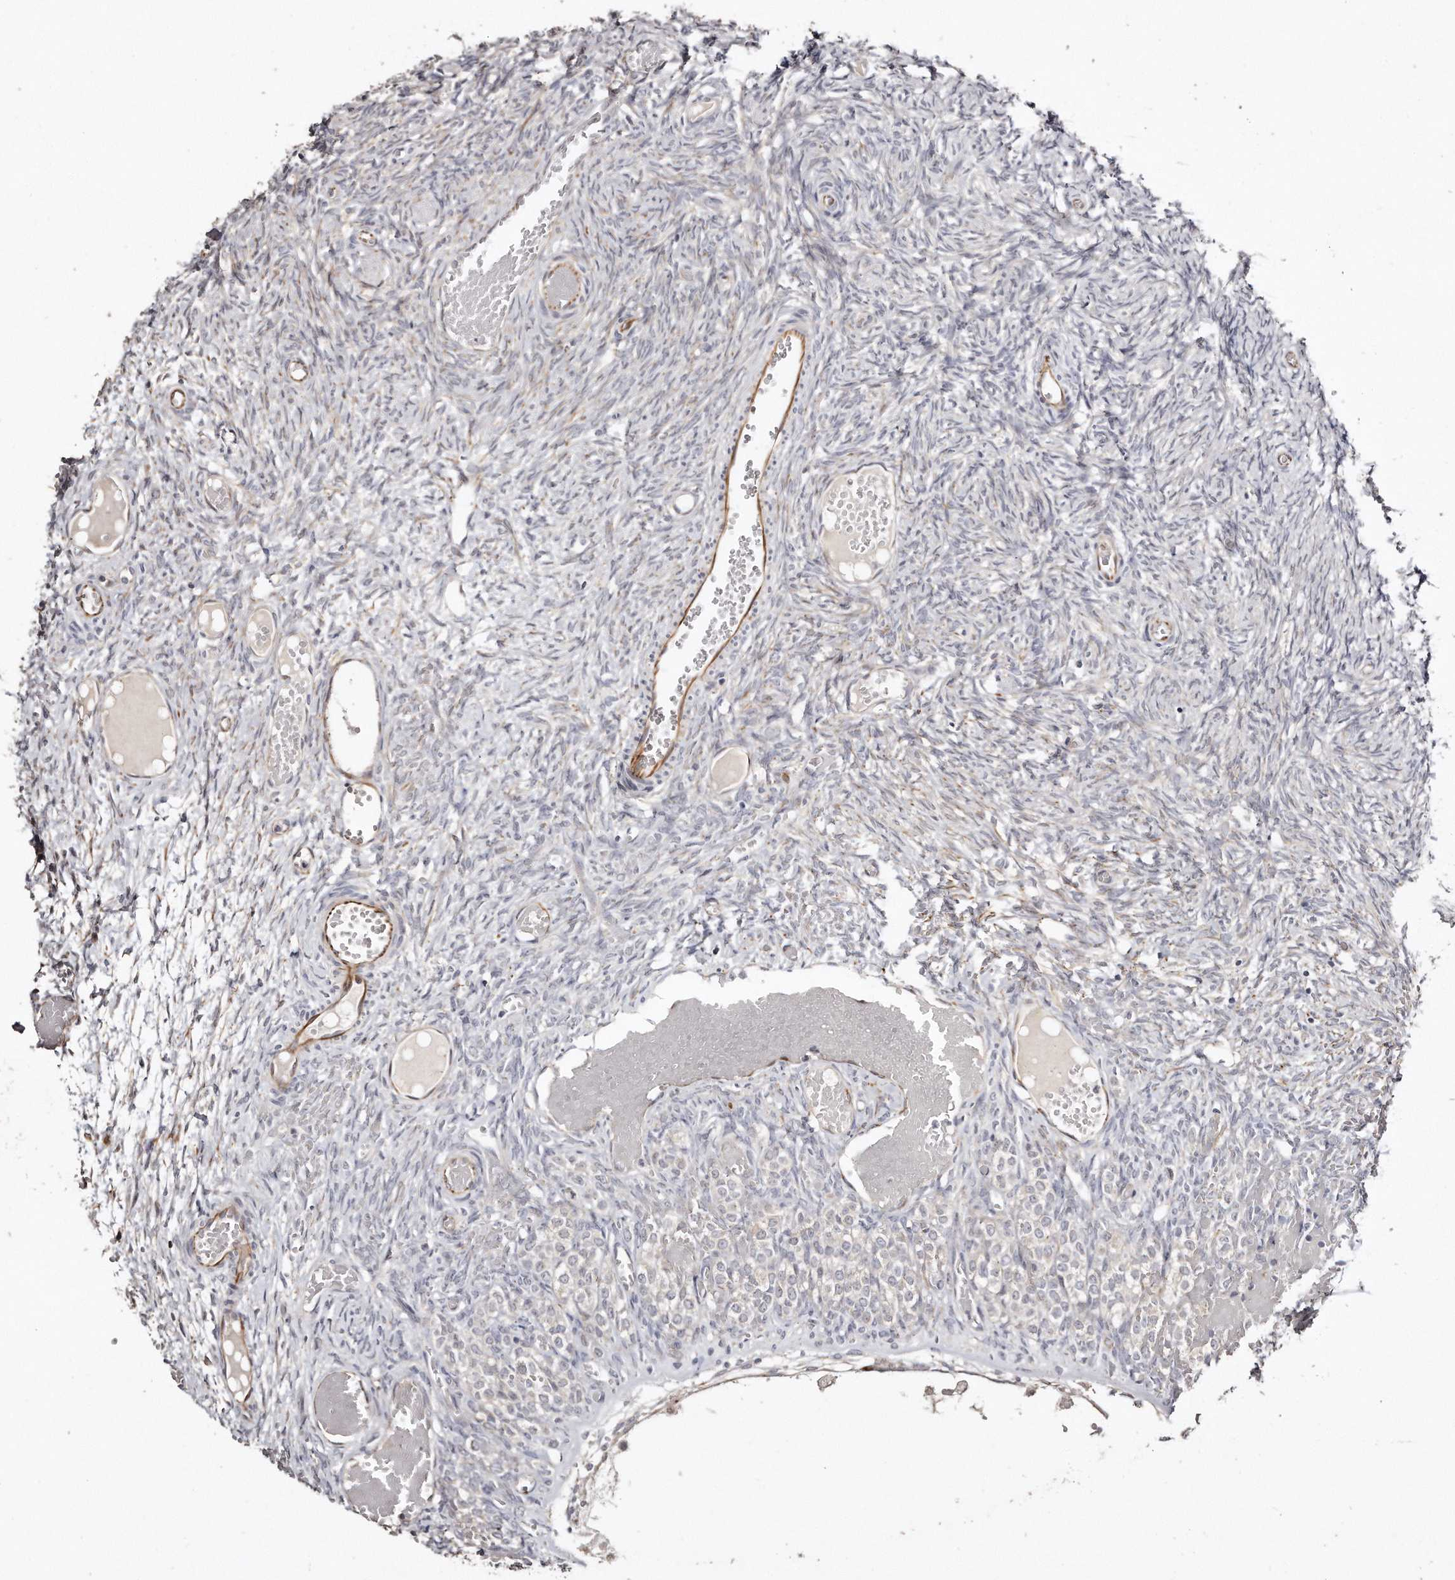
{"staining": {"intensity": "negative", "quantity": "none", "location": "none"}, "tissue": "ovary", "cell_type": "Ovarian stroma cells", "image_type": "normal", "snomed": [{"axis": "morphology", "description": "Adenocarcinoma, NOS"}, {"axis": "topography", "description": "Endometrium"}], "caption": "There is no significant staining in ovarian stroma cells of ovary.", "gene": "ZYG11A", "patient": {"sex": "female", "age": 32}}